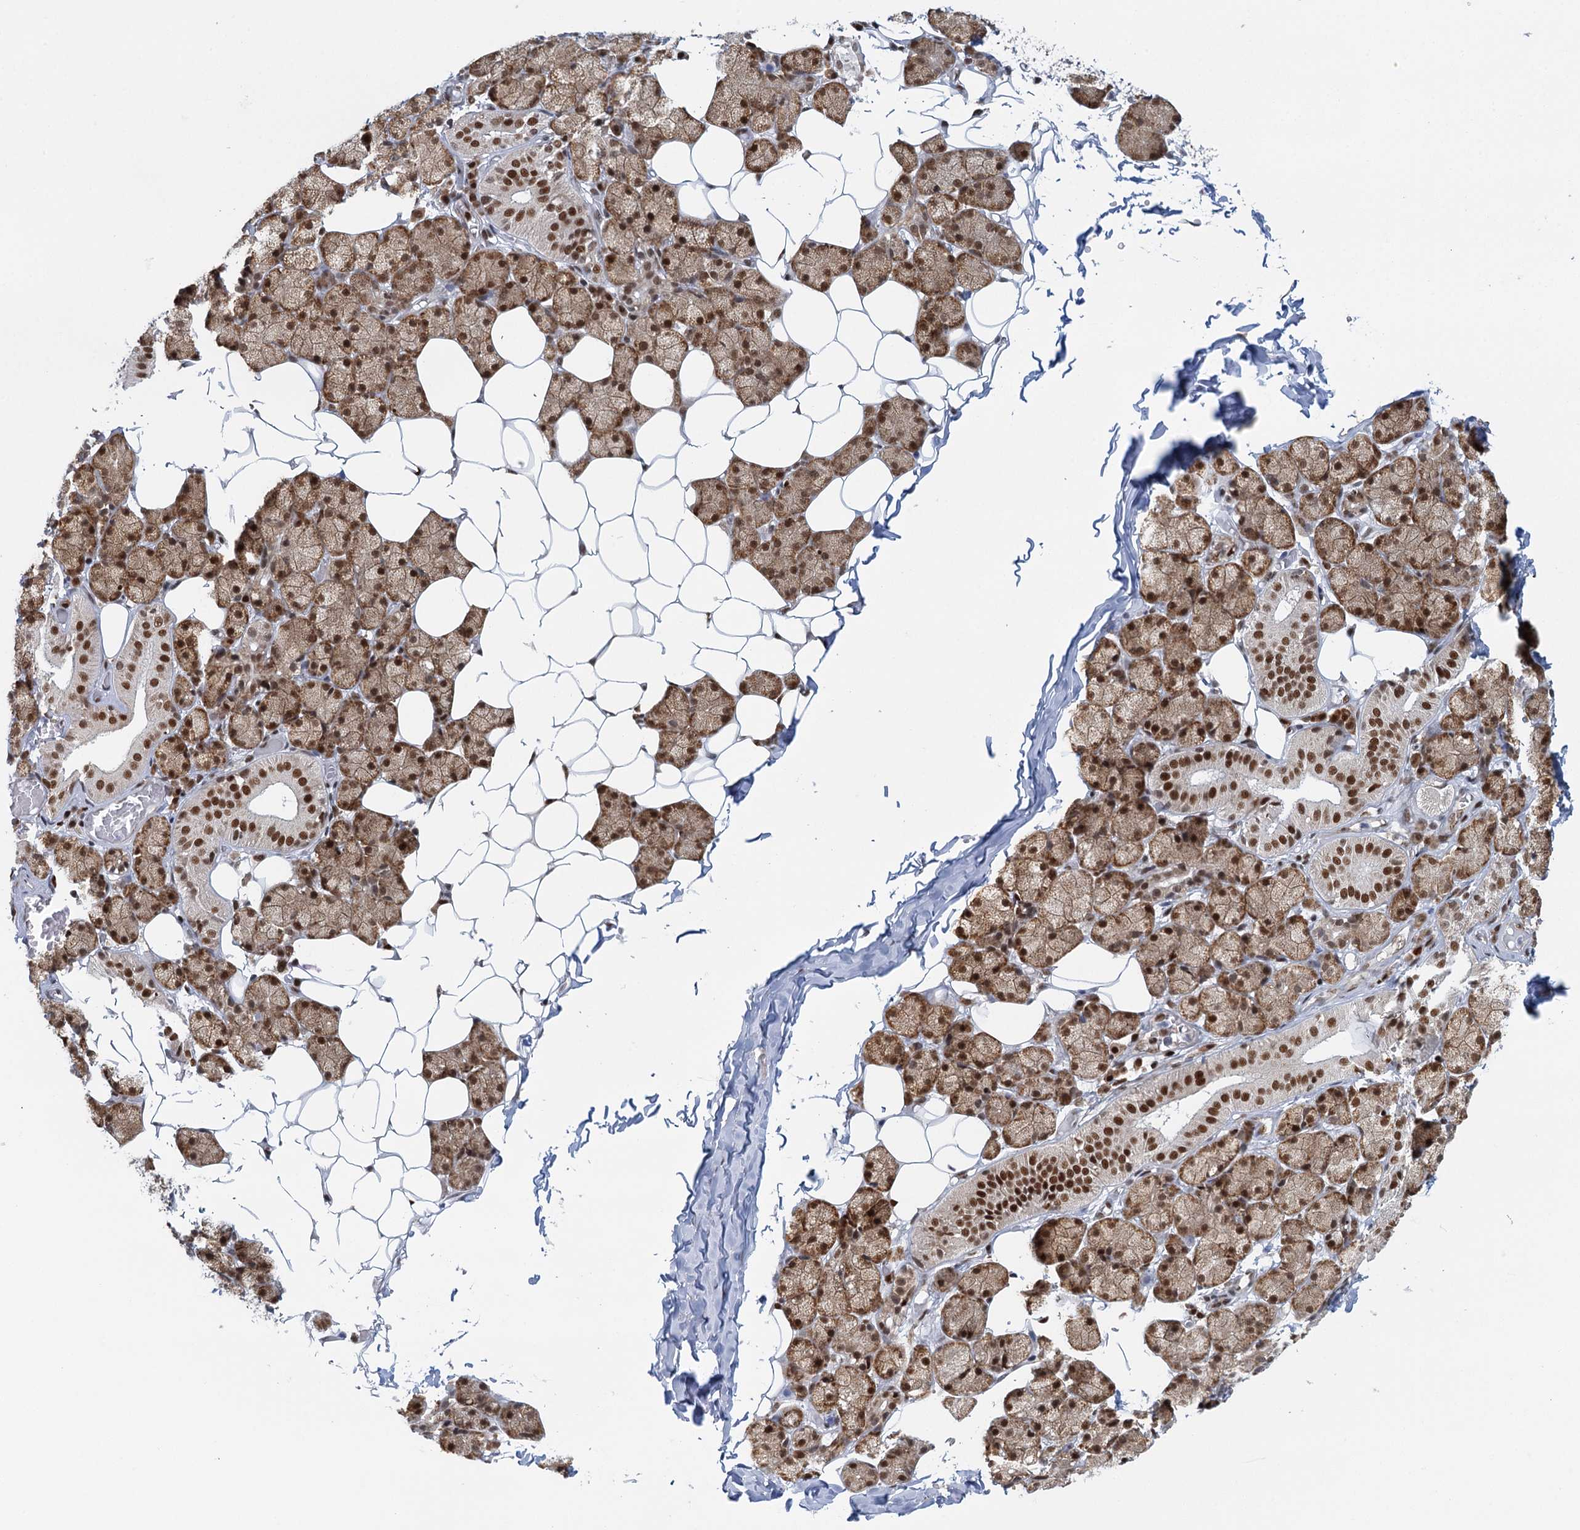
{"staining": {"intensity": "strong", "quantity": ">75%", "location": "cytoplasmic/membranous,nuclear"}, "tissue": "salivary gland", "cell_type": "Glandular cells", "image_type": "normal", "snomed": [{"axis": "morphology", "description": "Normal tissue, NOS"}, {"axis": "topography", "description": "Salivary gland"}], "caption": "DAB (3,3'-diaminobenzidine) immunohistochemical staining of unremarkable human salivary gland demonstrates strong cytoplasmic/membranous,nuclear protein expression in about >75% of glandular cells.", "gene": "GPATCH11", "patient": {"sex": "female", "age": 33}}